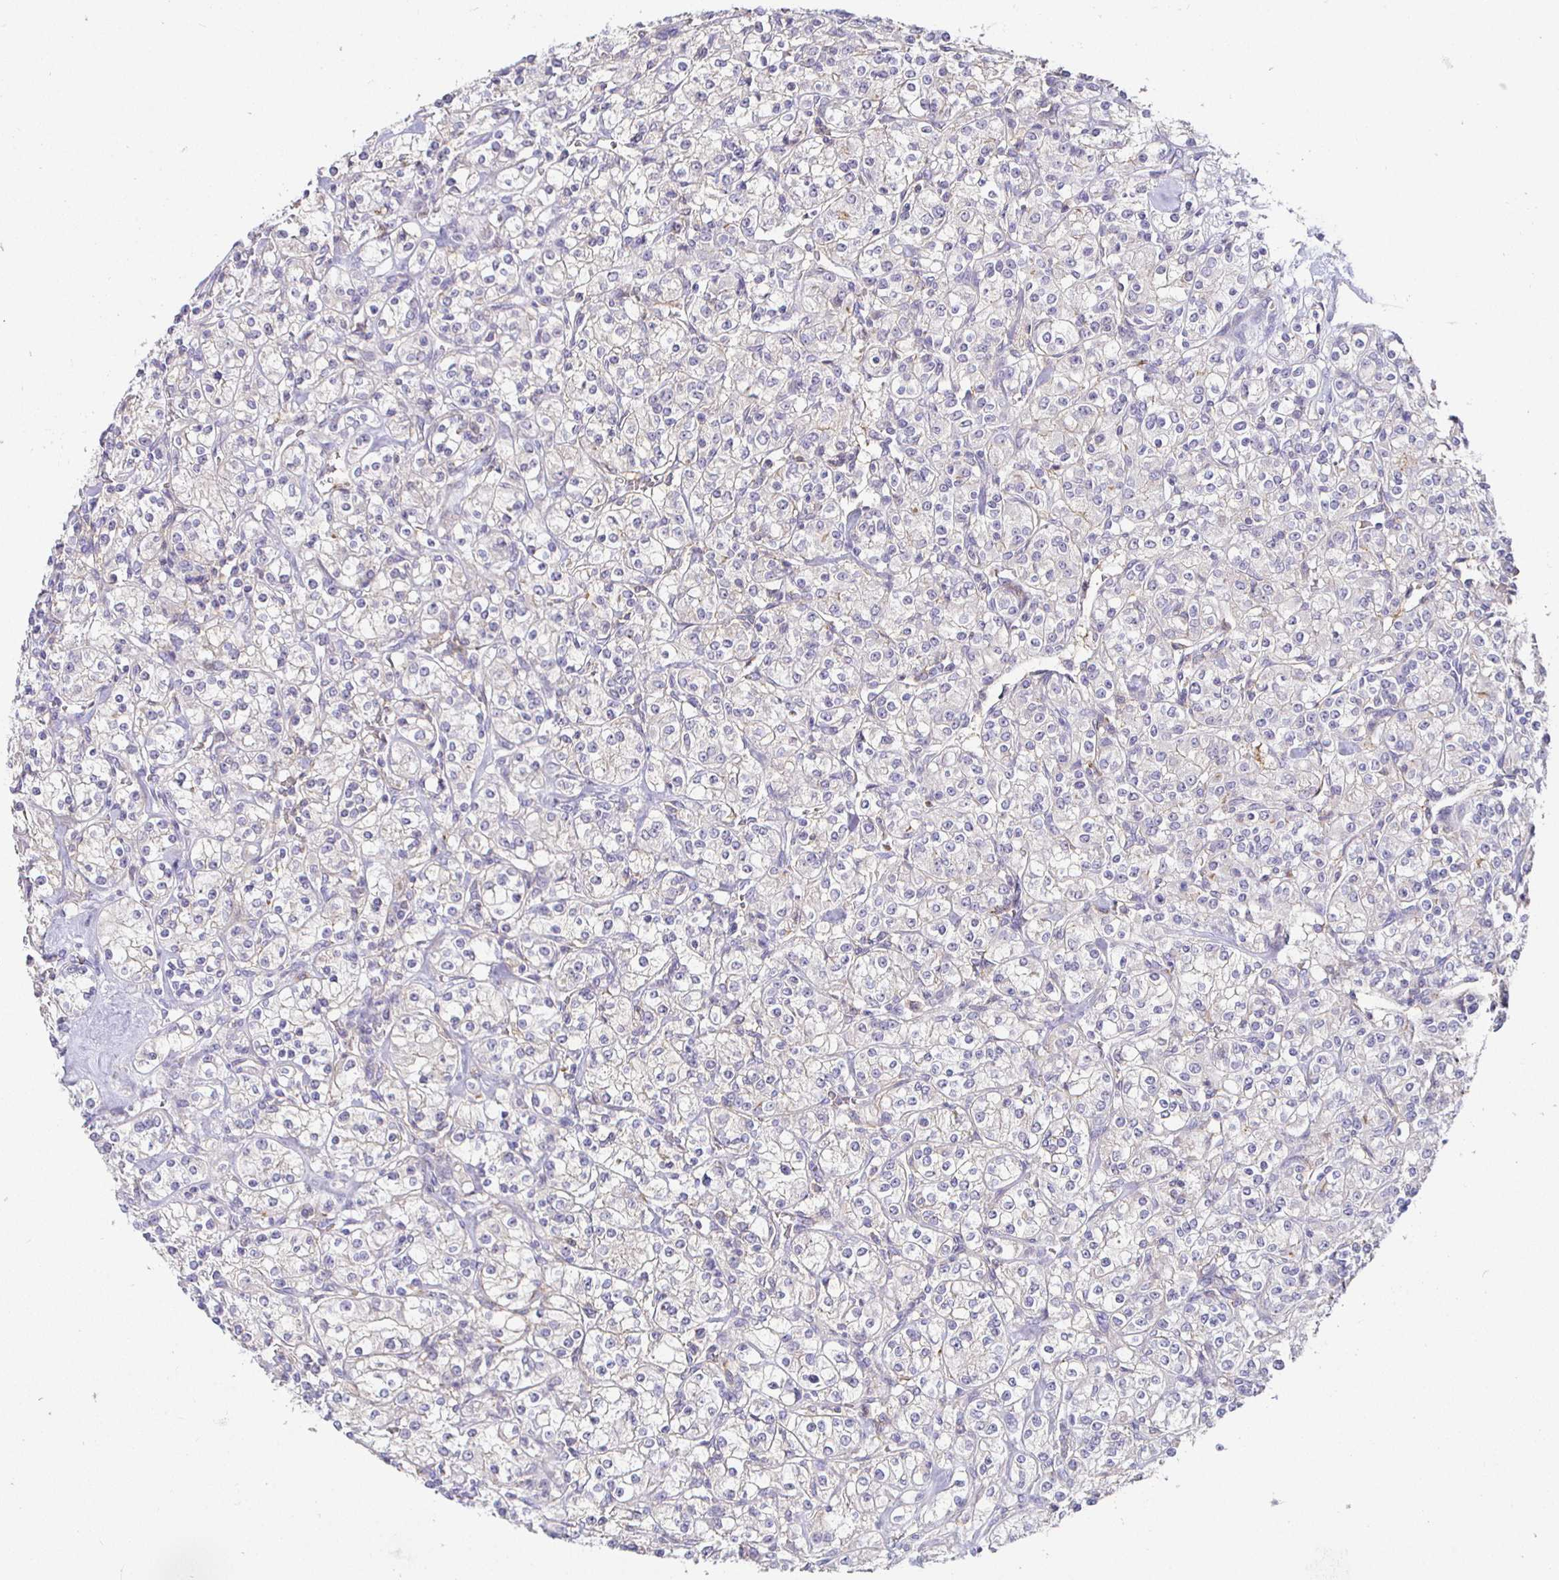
{"staining": {"intensity": "negative", "quantity": "none", "location": "none"}, "tissue": "renal cancer", "cell_type": "Tumor cells", "image_type": "cancer", "snomed": [{"axis": "morphology", "description": "Adenocarcinoma, NOS"}, {"axis": "topography", "description": "Kidney"}], "caption": "Micrograph shows no protein staining in tumor cells of renal cancer tissue. (Brightfield microscopy of DAB (3,3'-diaminobenzidine) immunohistochemistry at high magnification).", "gene": "SIRPA", "patient": {"sex": "male", "age": 77}}